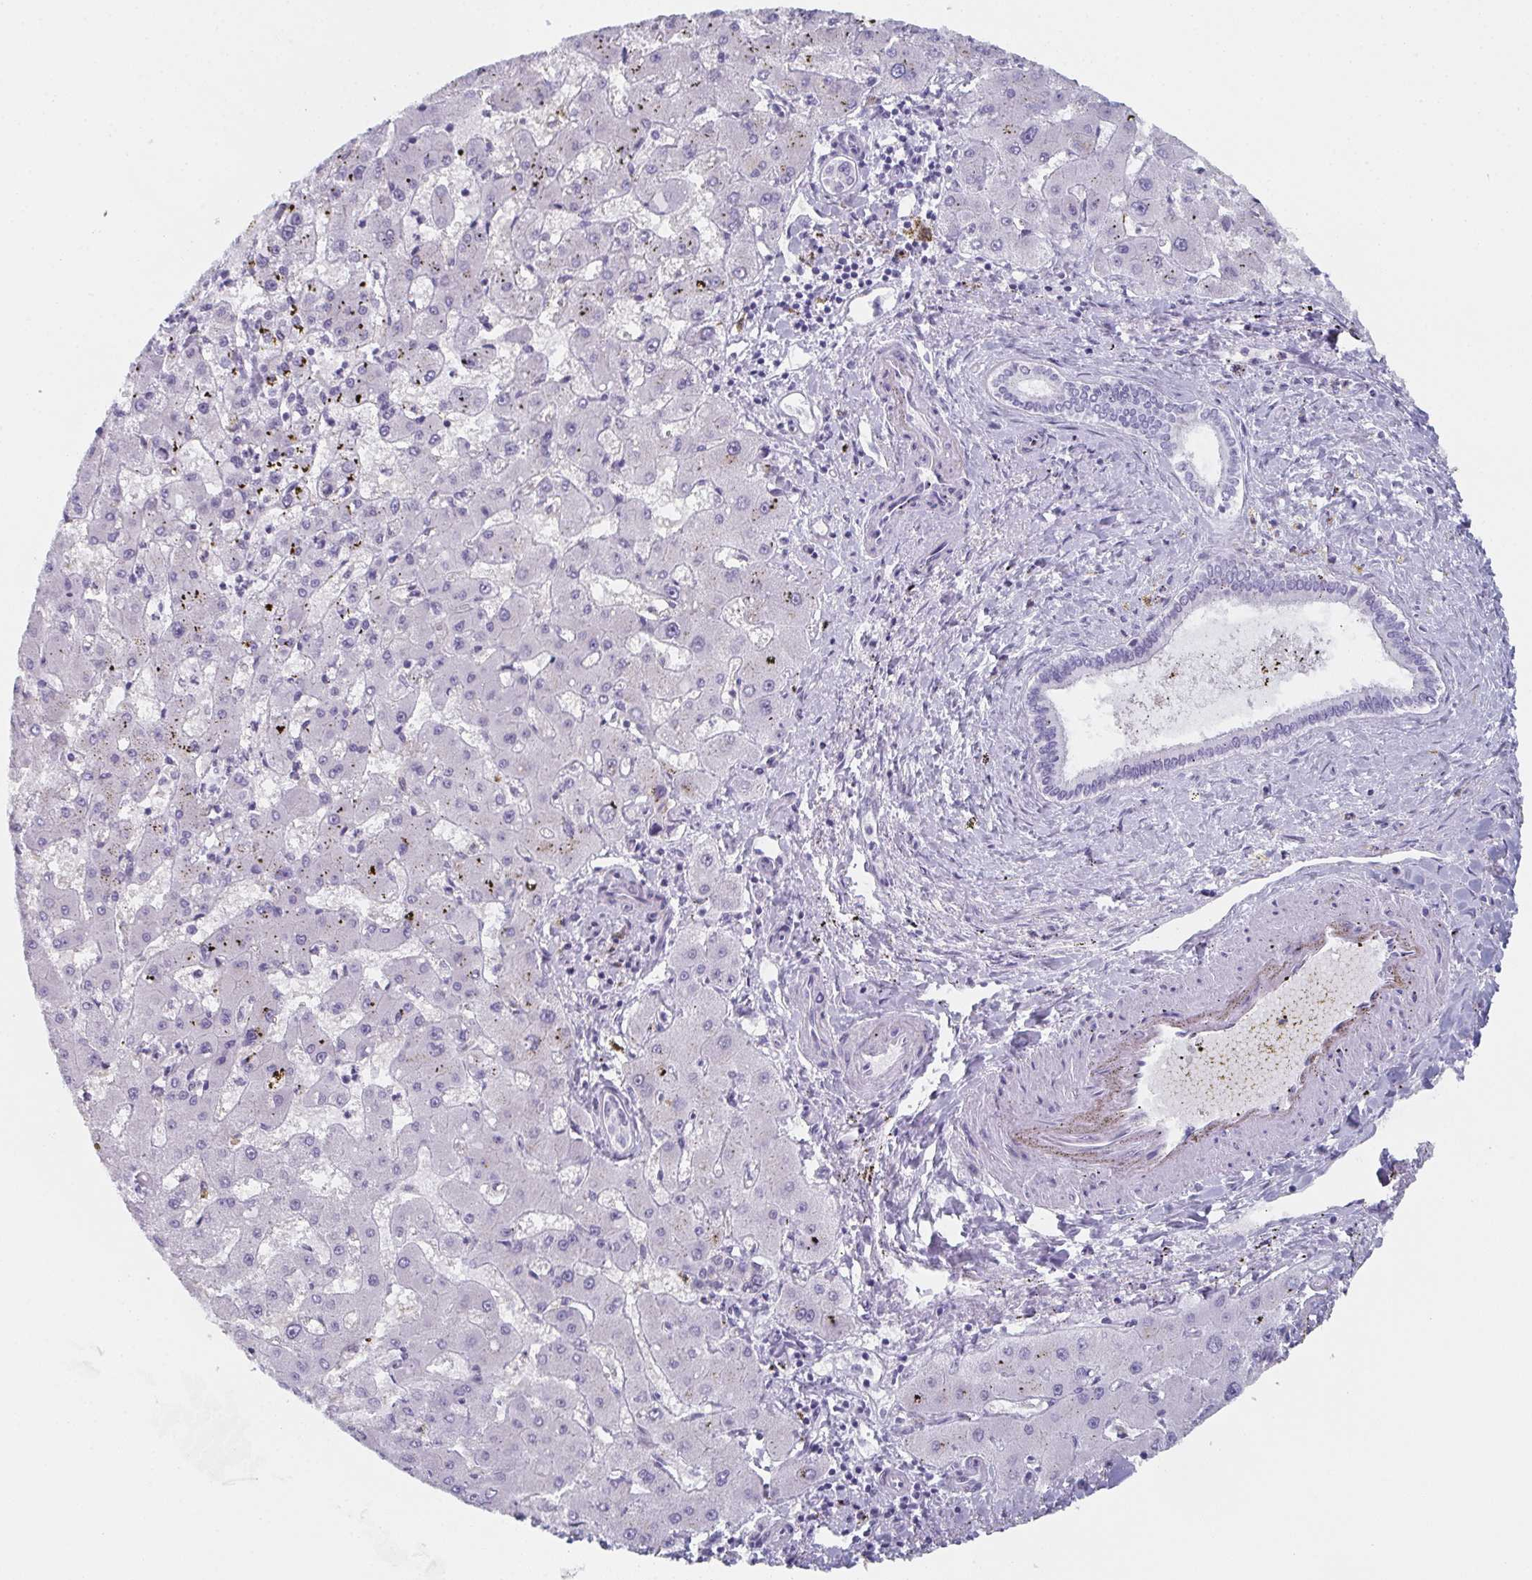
{"staining": {"intensity": "negative", "quantity": "none", "location": "none"}, "tissue": "liver cancer", "cell_type": "Tumor cells", "image_type": "cancer", "snomed": [{"axis": "morphology", "description": "Carcinoma, Hepatocellular, NOS"}, {"axis": "topography", "description": "Liver"}], "caption": "An IHC image of liver hepatocellular carcinoma is shown. There is no staining in tumor cells of liver hepatocellular carcinoma. (Brightfield microscopy of DAB immunohistochemistry at high magnification).", "gene": "DYDC2", "patient": {"sex": "male", "age": 67}}